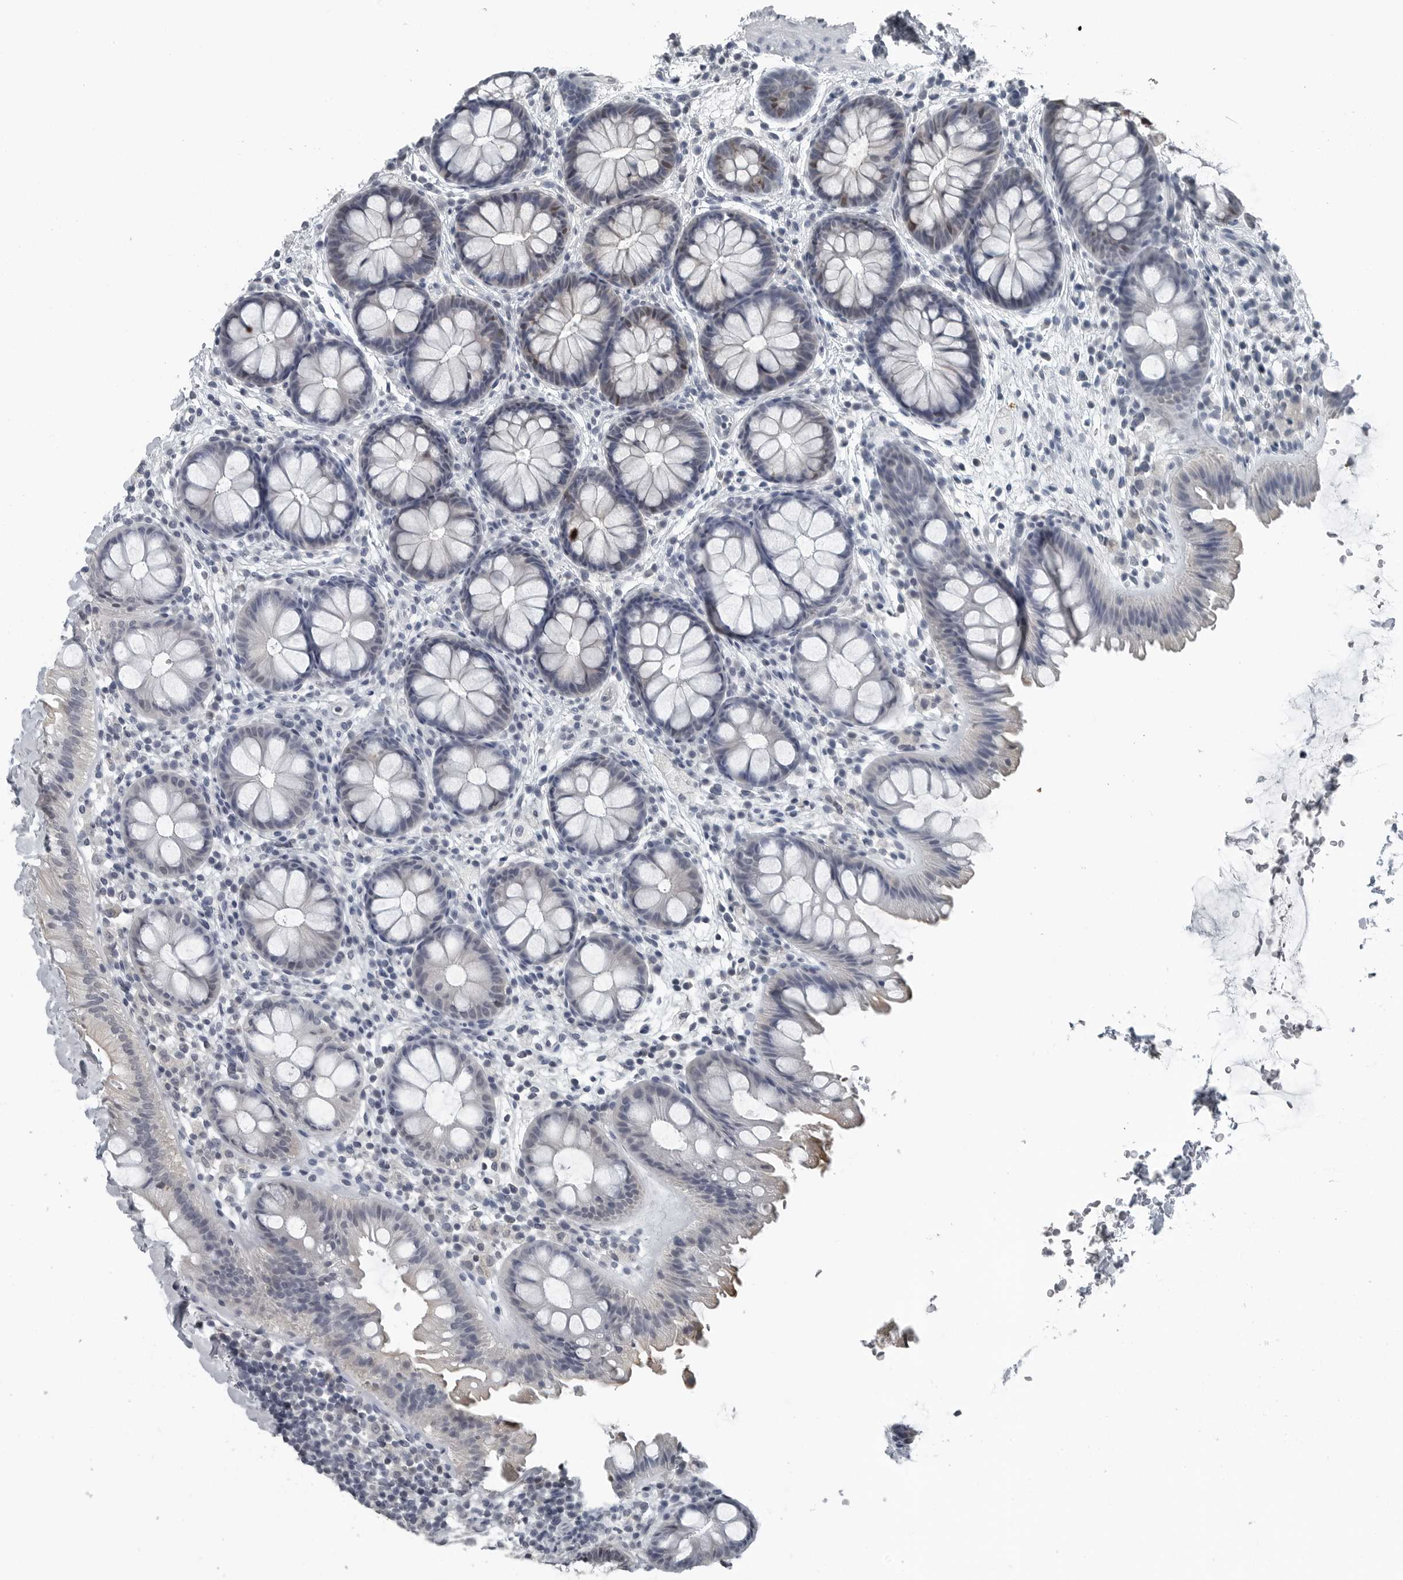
{"staining": {"intensity": "negative", "quantity": "none", "location": "none"}, "tissue": "colon", "cell_type": "Endothelial cells", "image_type": "normal", "snomed": [{"axis": "morphology", "description": "Normal tissue, NOS"}, {"axis": "topography", "description": "Colon"}], "caption": "Endothelial cells show no significant protein expression in normal colon. Nuclei are stained in blue.", "gene": "SPINK1", "patient": {"sex": "female", "age": 62}}